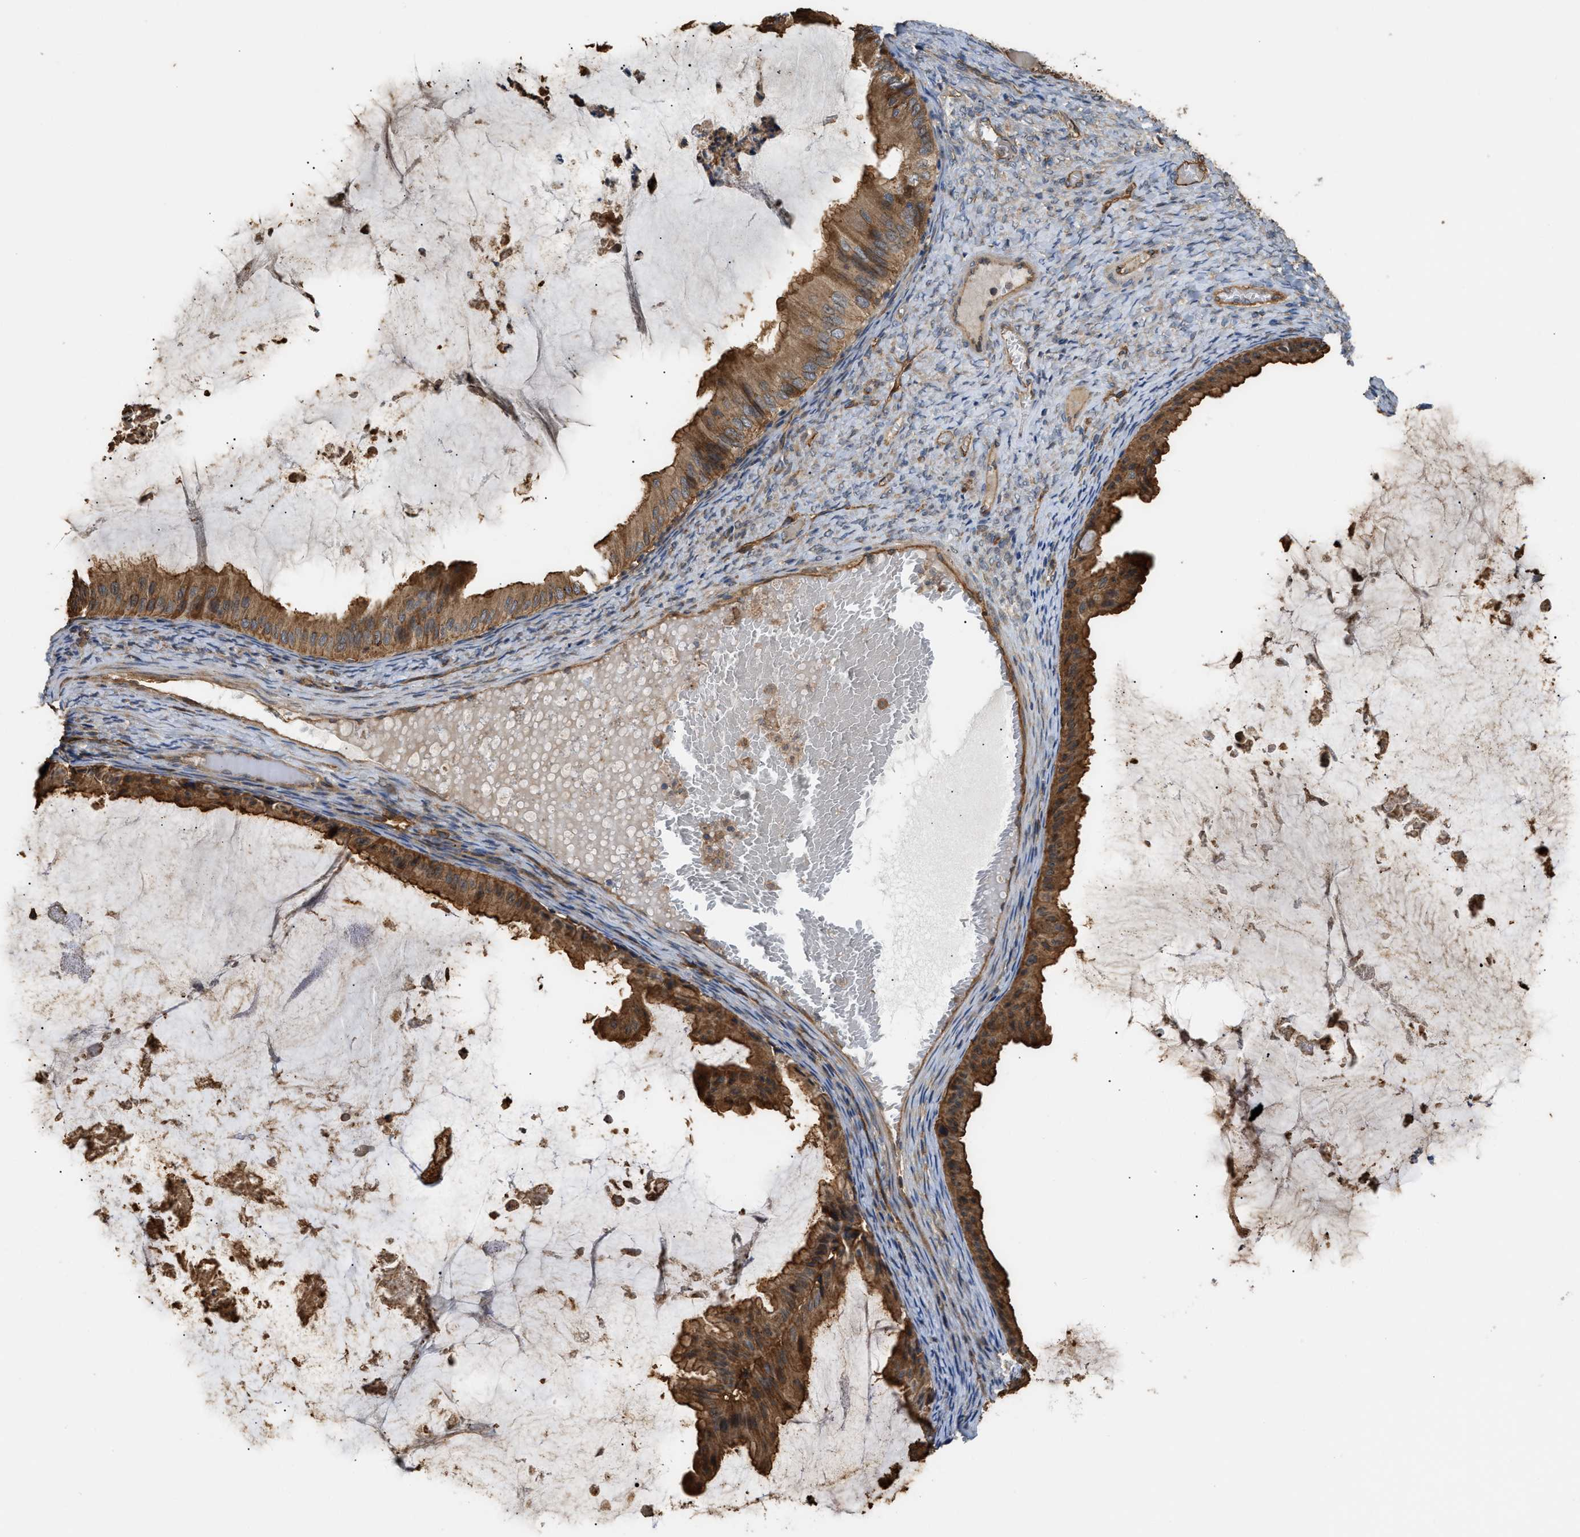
{"staining": {"intensity": "moderate", "quantity": ">75%", "location": "cytoplasmic/membranous"}, "tissue": "ovarian cancer", "cell_type": "Tumor cells", "image_type": "cancer", "snomed": [{"axis": "morphology", "description": "Cystadenocarcinoma, mucinous, NOS"}, {"axis": "topography", "description": "Ovary"}], "caption": "A histopathology image showing moderate cytoplasmic/membranous staining in about >75% of tumor cells in mucinous cystadenocarcinoma (ovarian), as visualized by brown immunohistochemical staining.", "gene": "DDHD2", "patient": {"sex": "female", "age": 61}}